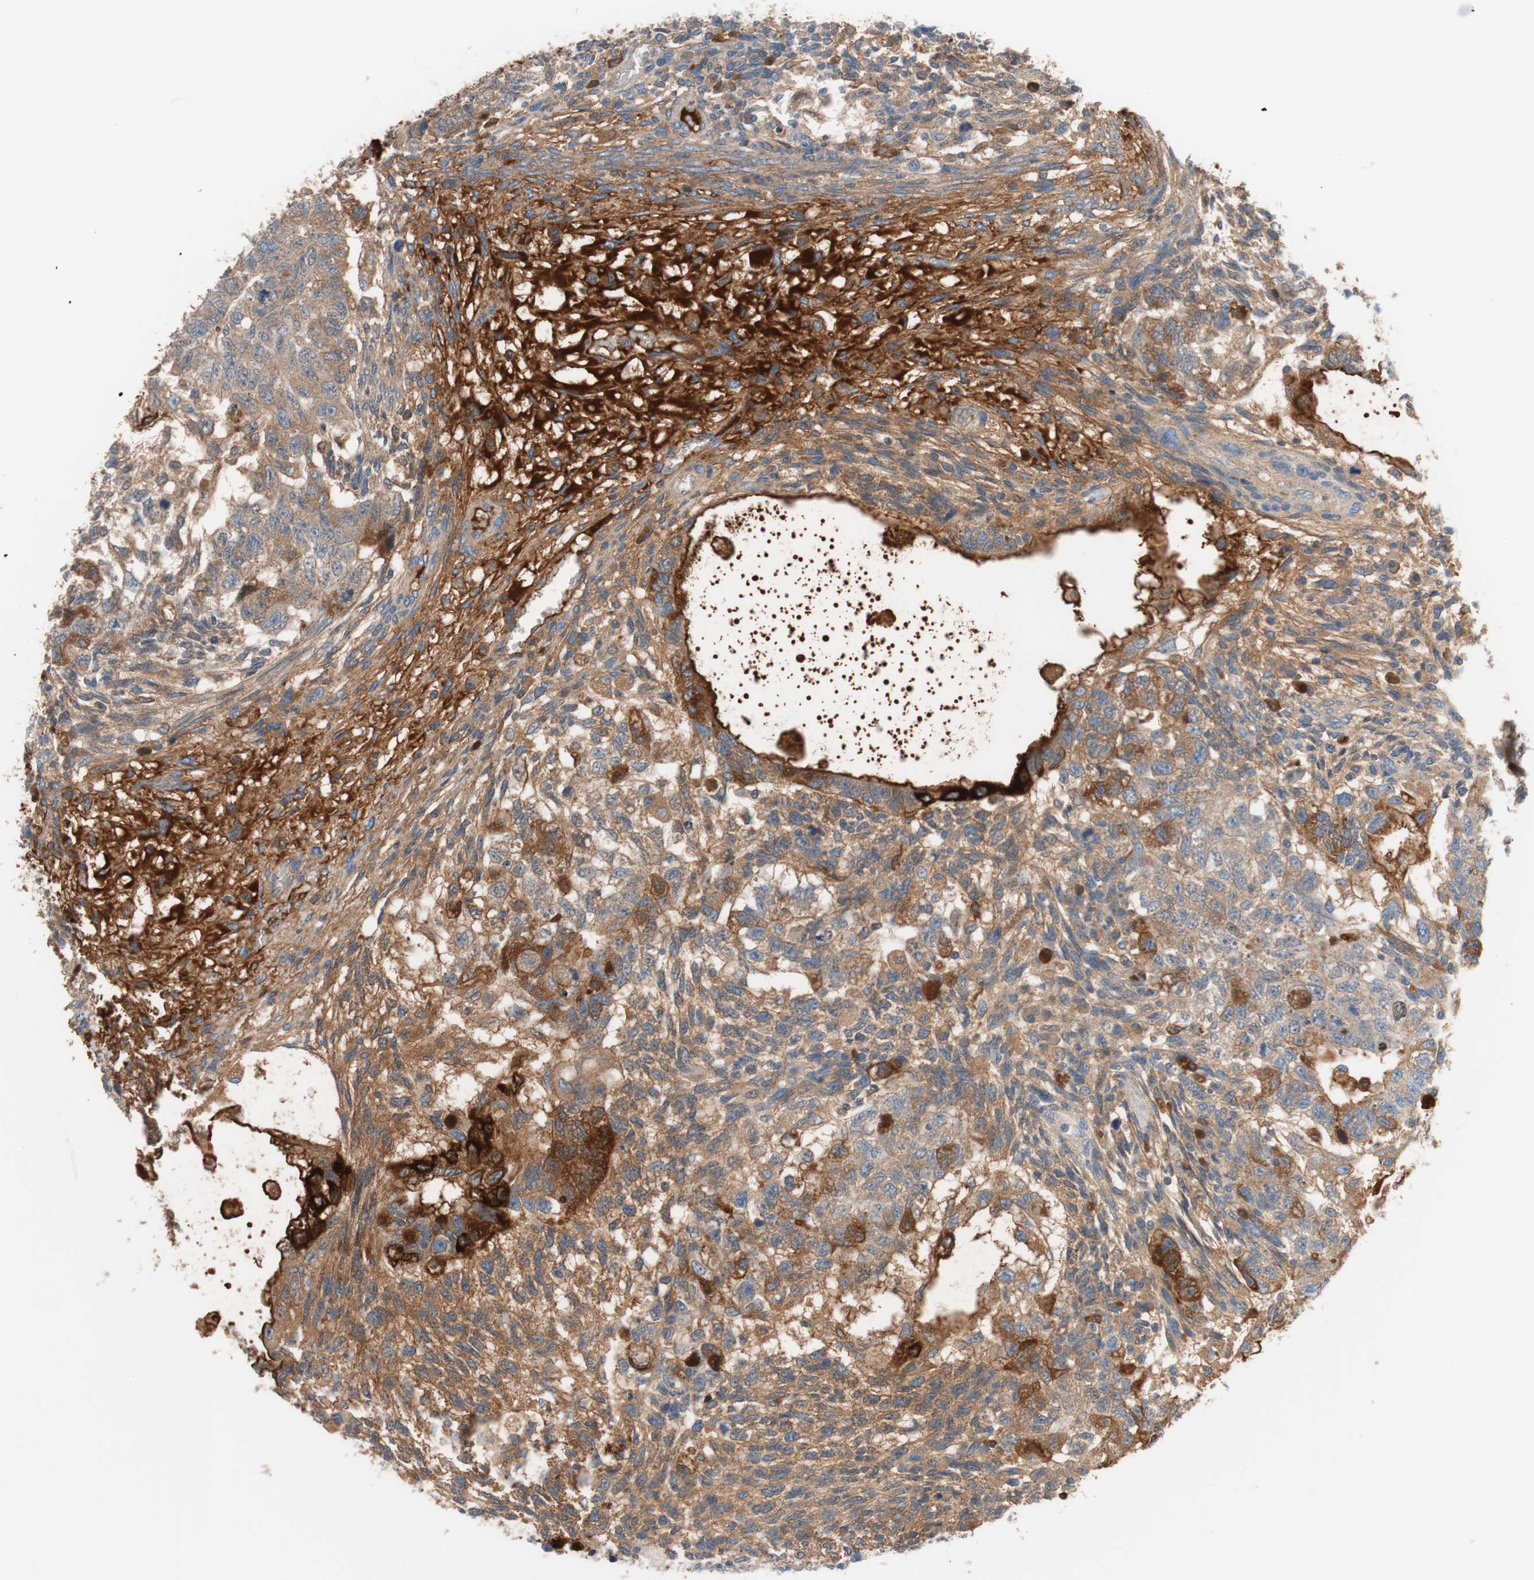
{"staining": {"intensity": "moderate", "quantity": ">75%", "location": "cytoplasmic/membranous"}, "tissue": "testis cancer", "cell_type": "Tumor cells", "image_type": "cancer", "snomed": [{"axis": "morphology", "description": "Normal tissue, NOS"}, {"axis": "morphology", "description": "Carcinoma, Embryonal, NOS"}, {"axis": "topography", "description": "Testis"}], "caption": "Protein staining displays moderate cytoplasmic/membranous expression in approximately >75% of tumor cells in testis cancer.", "gene": "RBP4", "patient": {"sex": "male", "age": 36}}